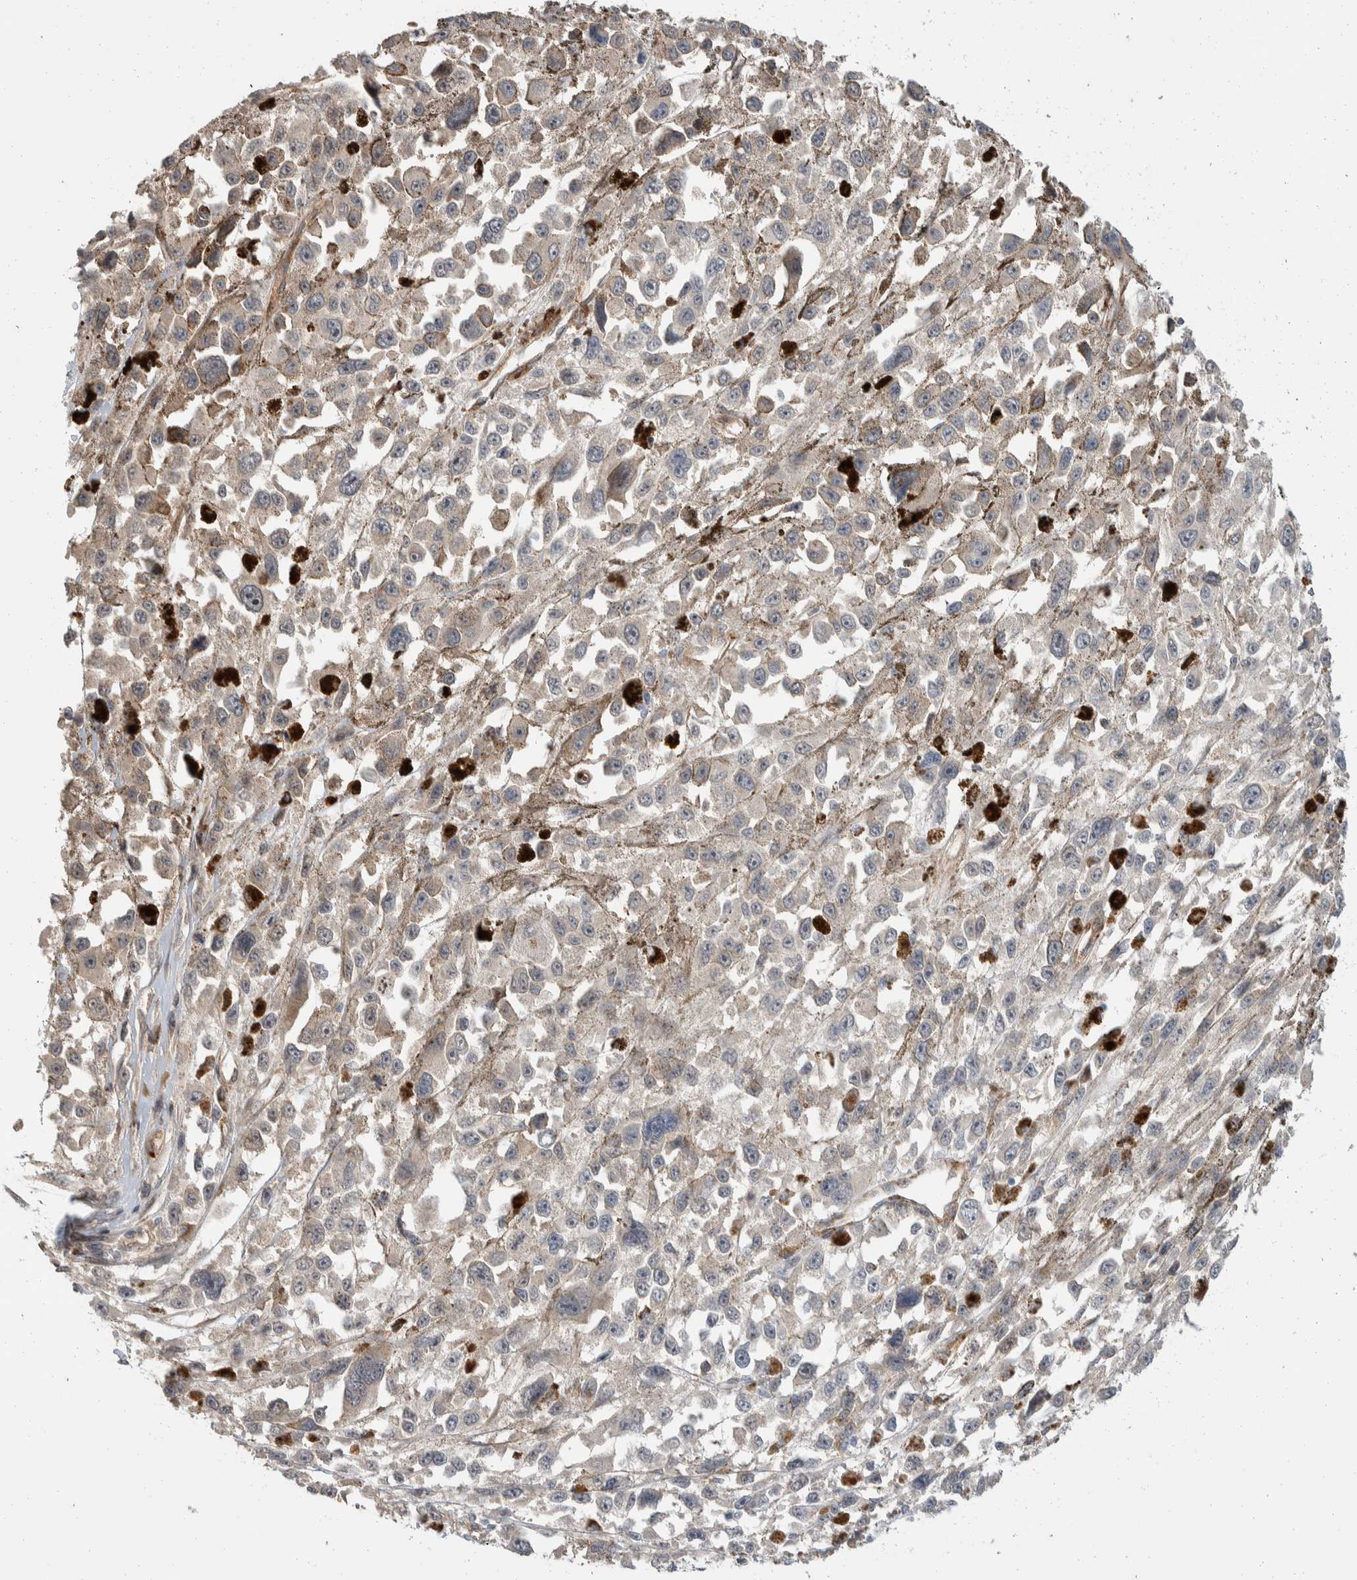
{"staining": {"intensity": "negative", "quantity": "none", "location": "none"}, "tissue": "melanoma", "cell_type": "Tumor cells", "image_type": "cancer", "snomed": [{"axis": "morphology", "description": "Malignant melanoma, Metastatic site"}, {"axis": "topography", "description": "Lymph node"}], "caption": "An immunohistochemistry (IHC) photomicrograph of malignant melanoma (metastatic site) is shown. There is no staining in tumor cells of malignant melanoma (metastatic site). The staining is performed using DAB (3,3'-diaminobenzidine) brown chromogen with nuclei counter-stained in using hematoxylin.", "gene": "ERC1", "patient": {"sex": "male", "age": 59}}